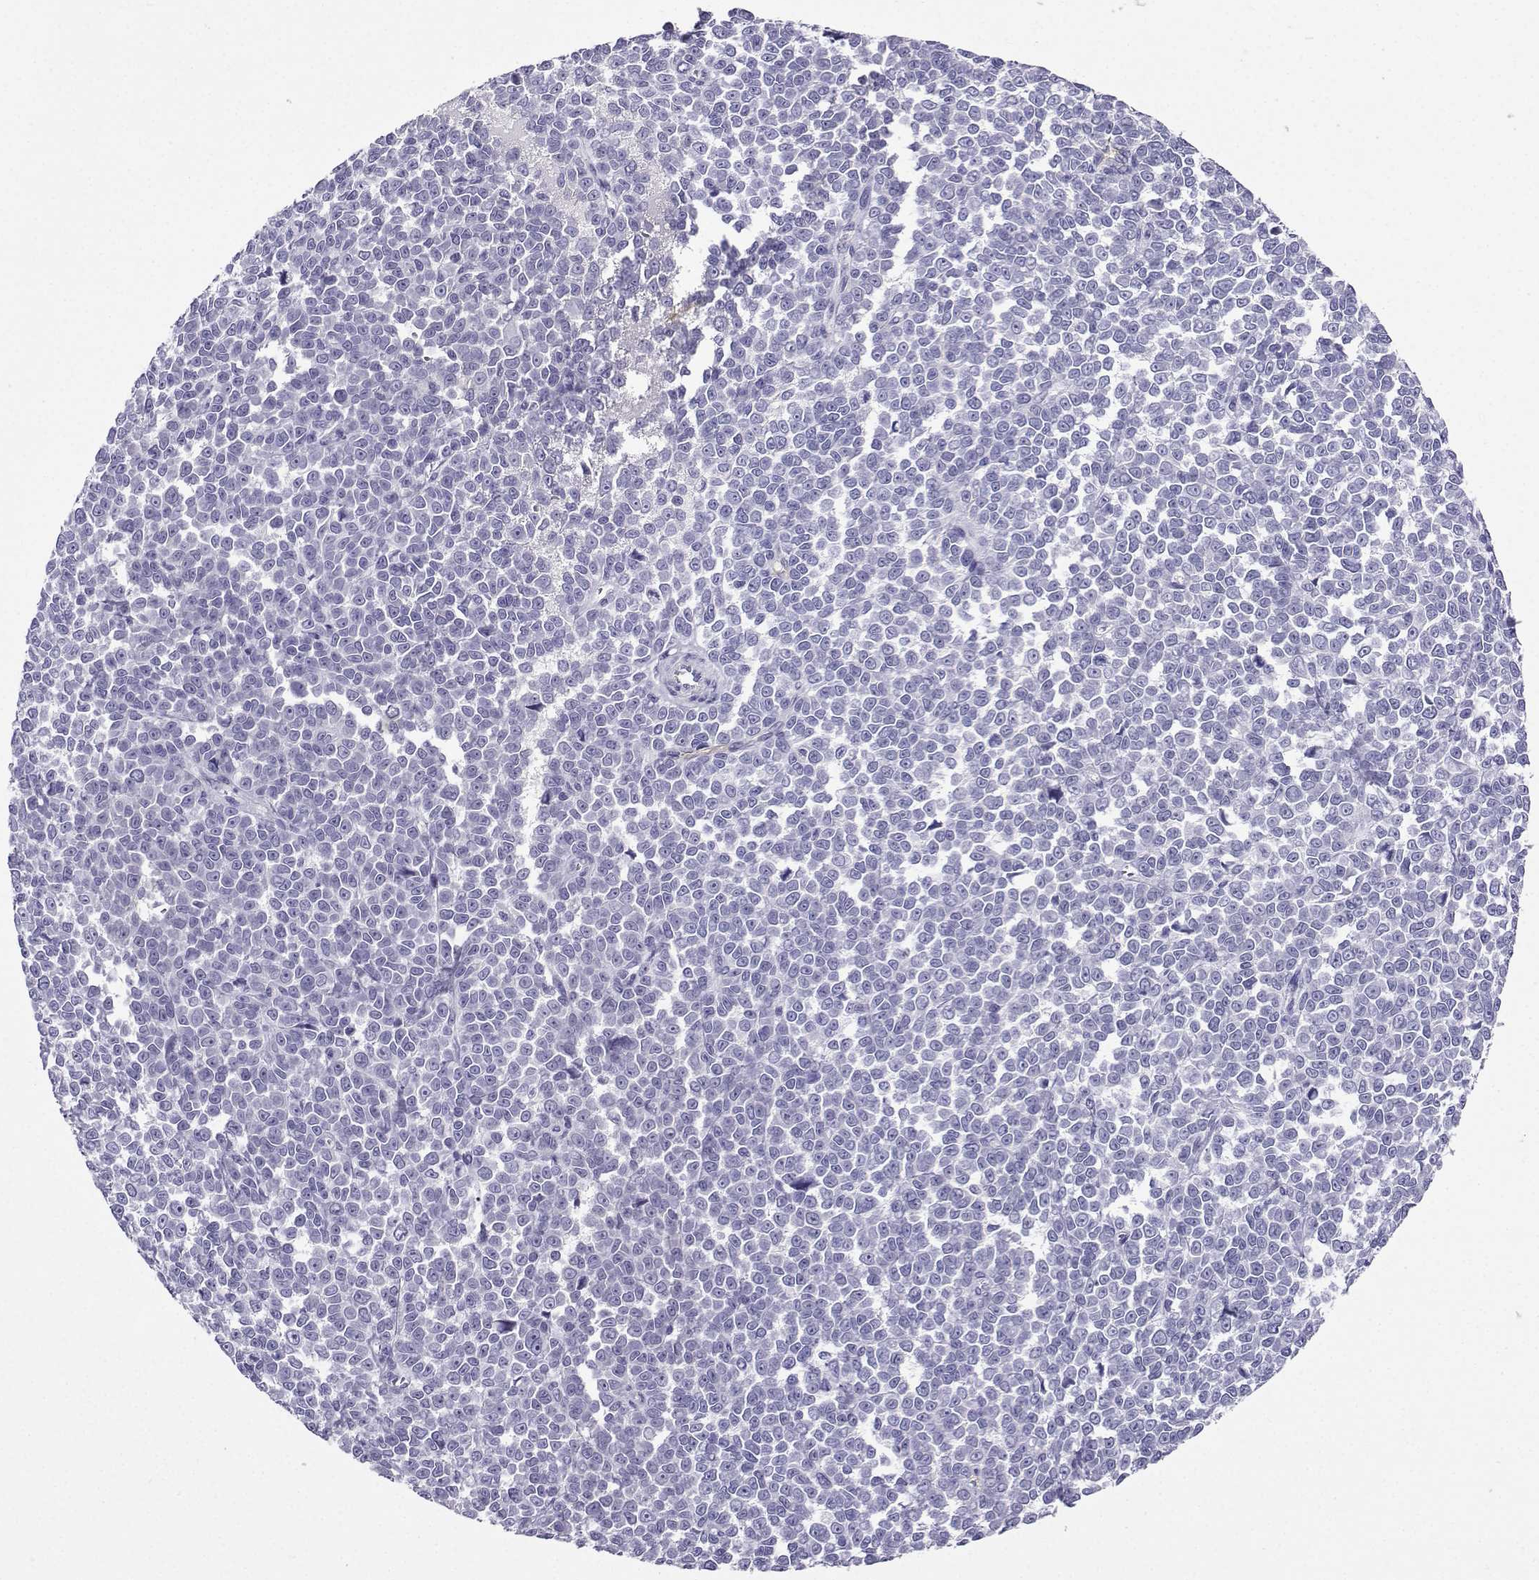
{"staining": {"intensity": "negative", "quantity": "none", "location": "none"}, "tissue": "melanoma", "cell_type": "Tumor cells", "image_type": "cancer", "snomed": [{"axis": "morphology", "description": "Malignant melanoma, NOS"}, {"axis": "topography", "description": "Skin"}], "caption": "Micrograph shows no protein expression in tumor cells of melanoma tissue.", "gene": "CD109", "patient": {"sex": "female", "age": 95}}